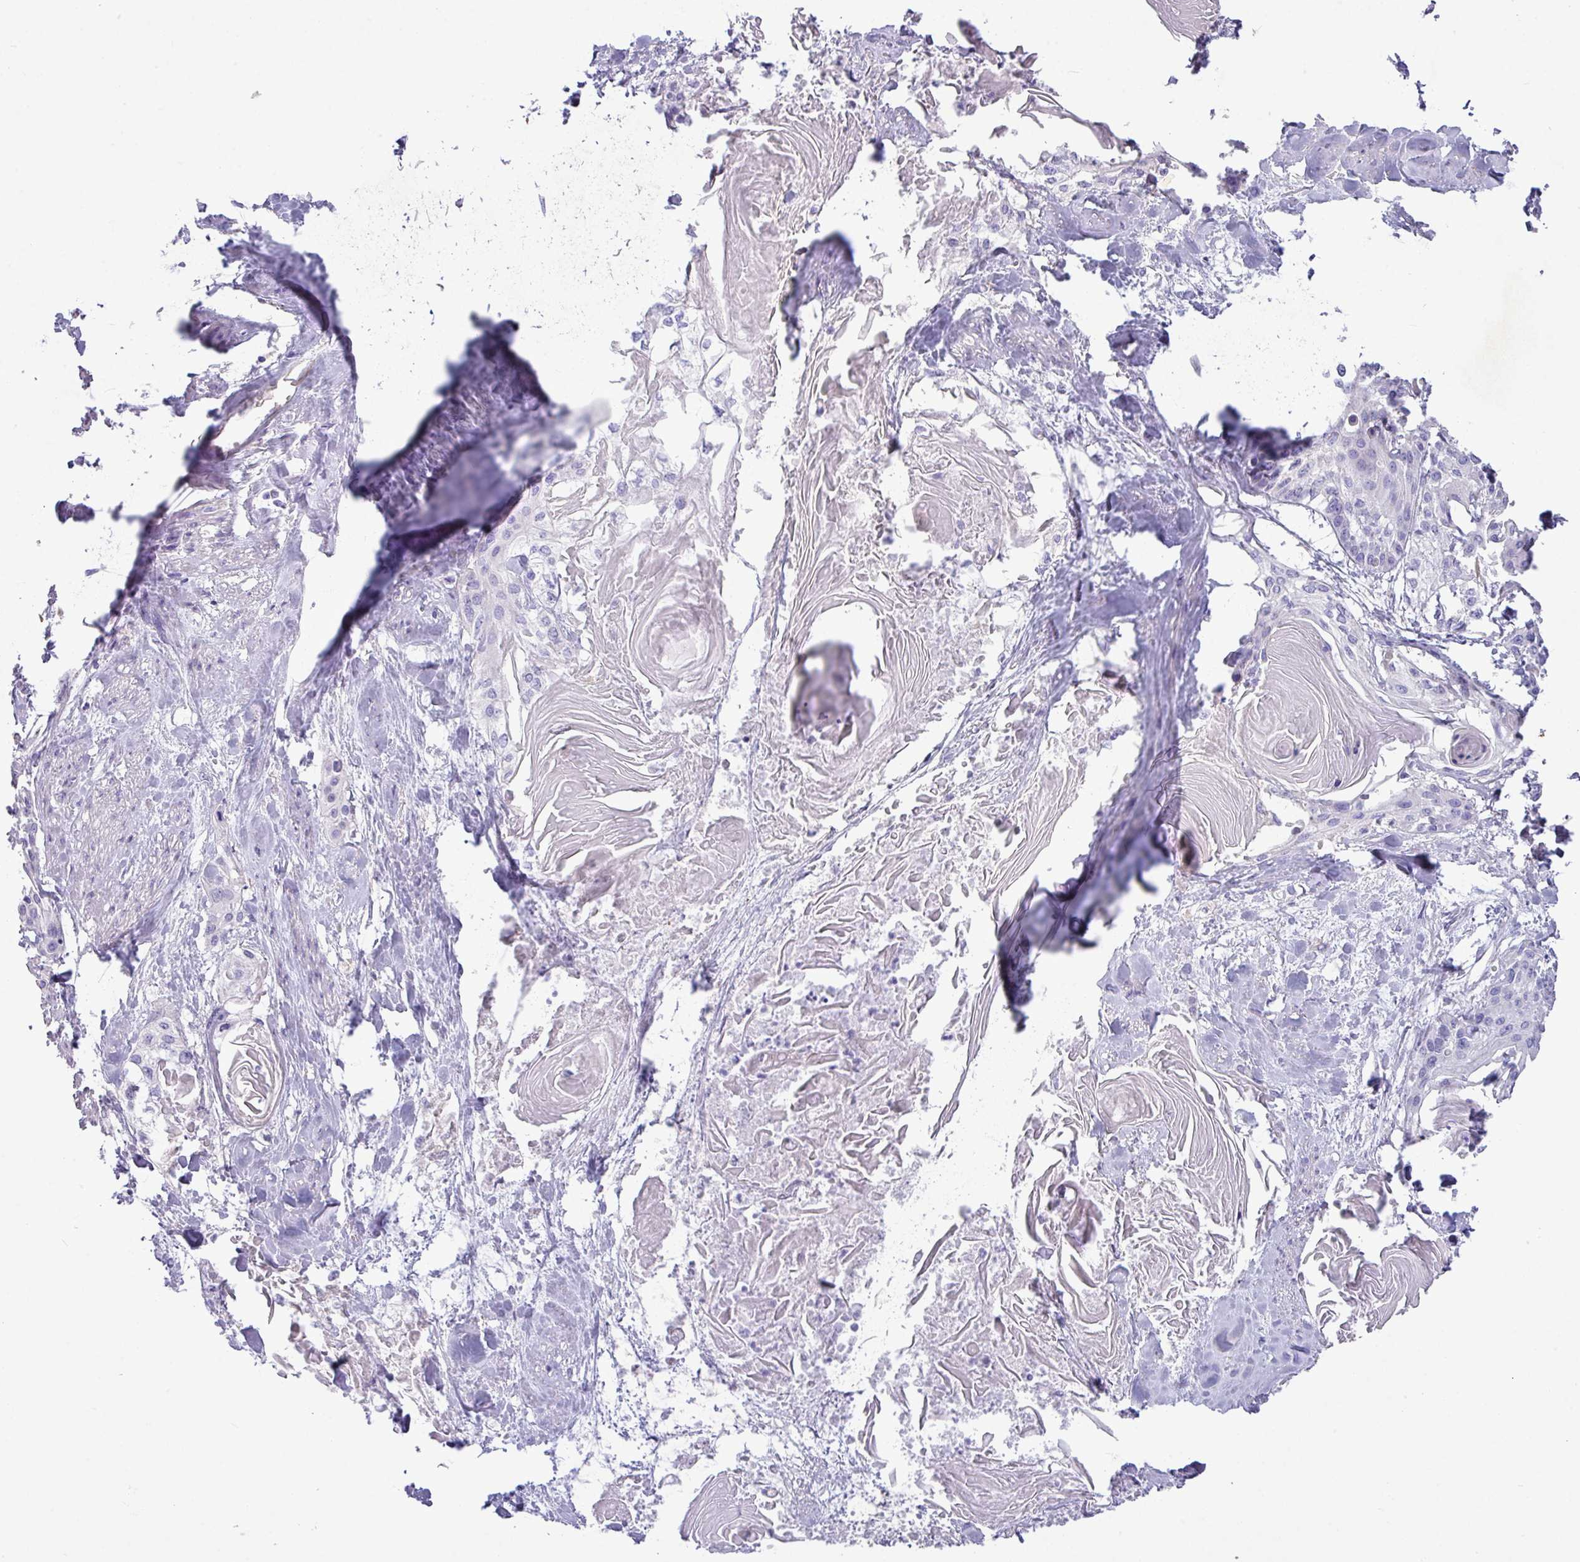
{"staining": {"intensity": "negative", "quantity": "none", "location": "none"}, "tissue": "cervical cancer", "cell_type": "Tumor cells", "image_type": "cancer", "snomed": [{"axis": "morphology", "description": "Squamous cell carcinoma, NOS"}, {"axis": "topography", "description": "Cervix"}], "caption": "There is no significant positivity in tumor cells of cervical squamous cell carcinoma. (DAB (3,3'-diaminobenzidine) immunohistochemistry (IHC) visualized using brightfield microscopy, high magnification).", "gene": "KIRREL3", "patient": {"sex": "female", "age": 57}}